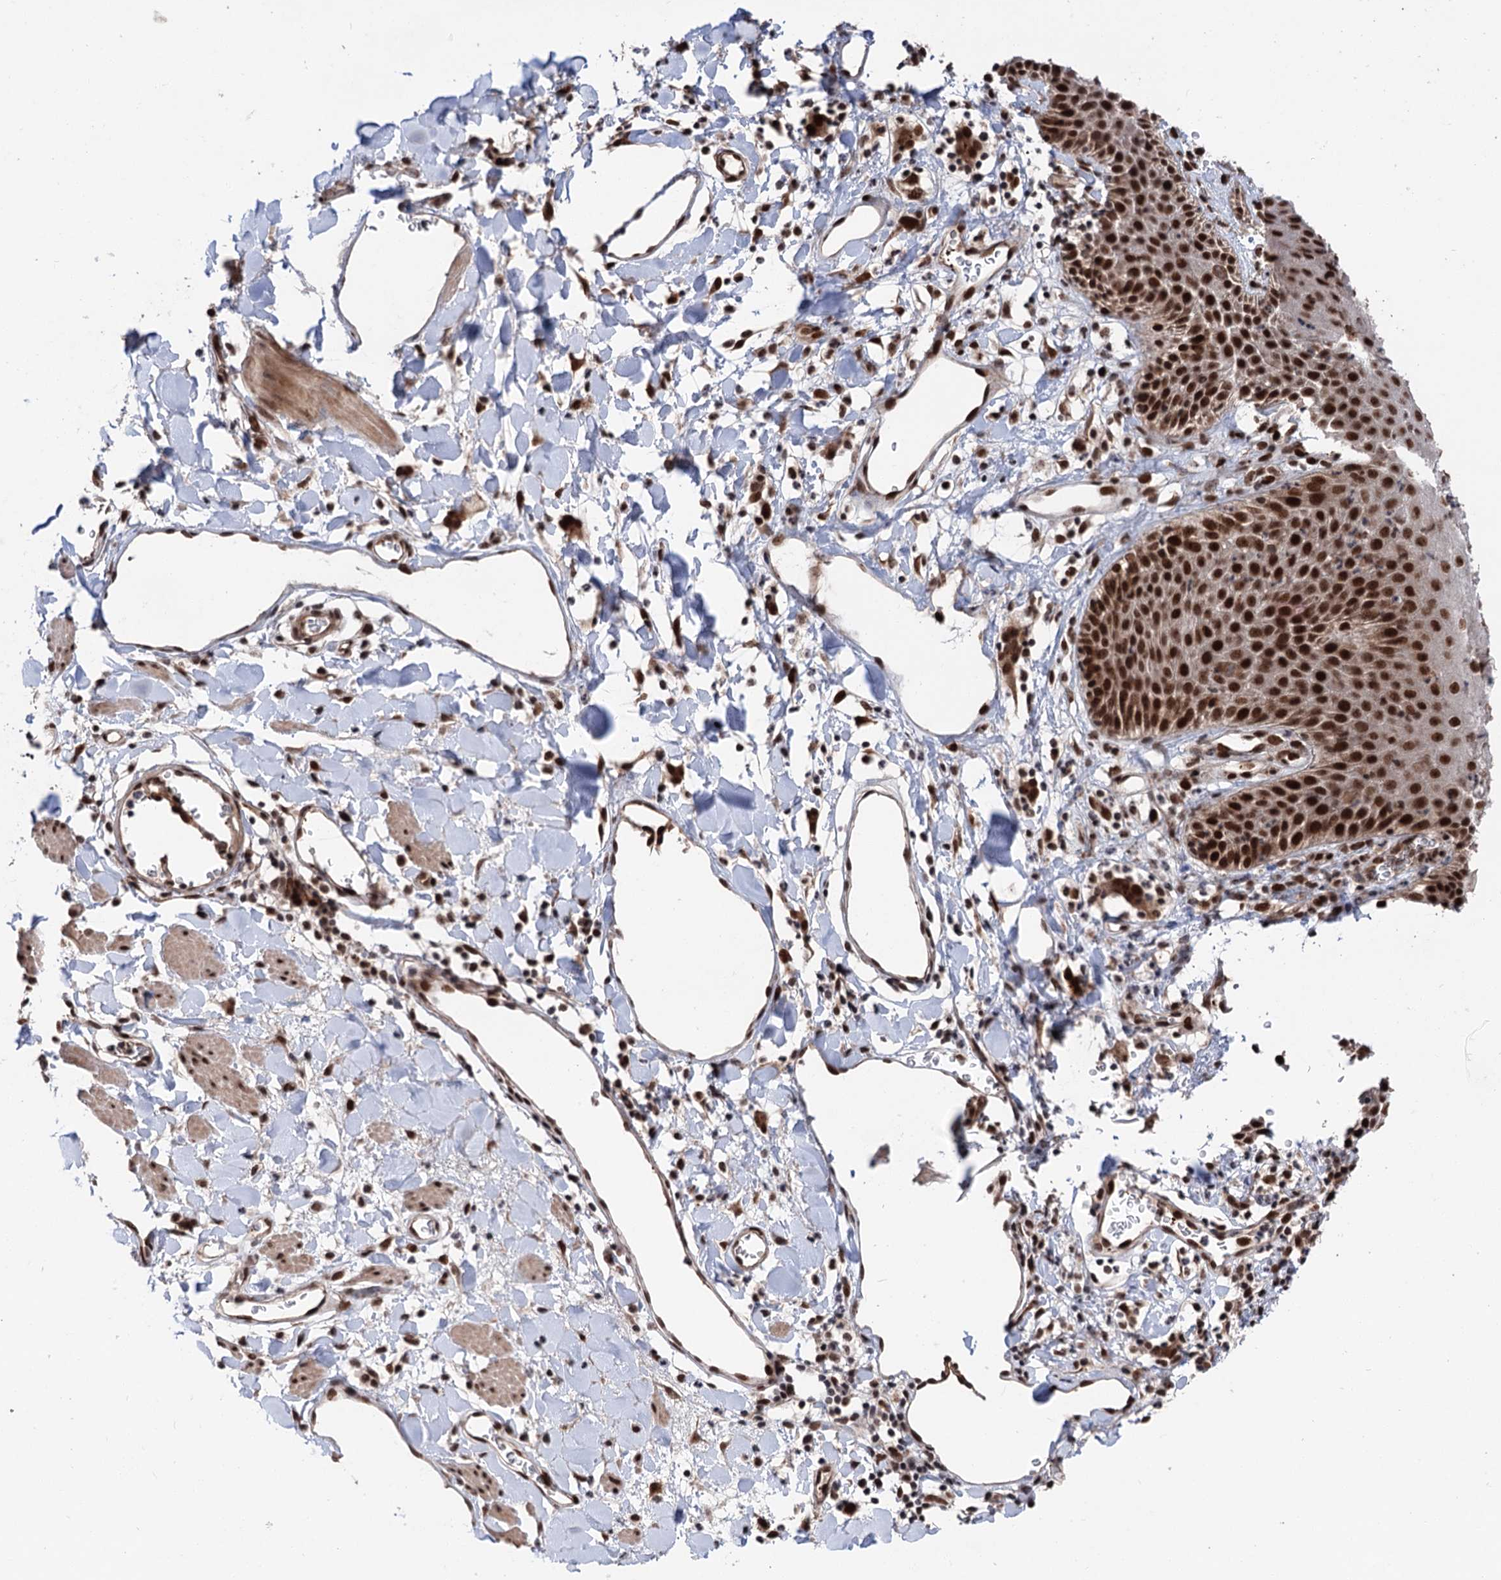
{"staining": {"intensity": "strong", "quantity": ">75%", "location": "nuclear"}, "tissue": "skin", "cell_type": "Epidermal cells", "image_type": "normal", "snomed": [{"axis": "morphology", "description": "Normal tissue, NOS"}, {"axis": "topography", "description": "Vulva"}], "caption": "The micrograph reveals a brown stain indicating the presence of a protein in the nuclear of epidermal cells in skin.", "gene": "MAML1", "patient": {"sex": "female", "age": 68}}